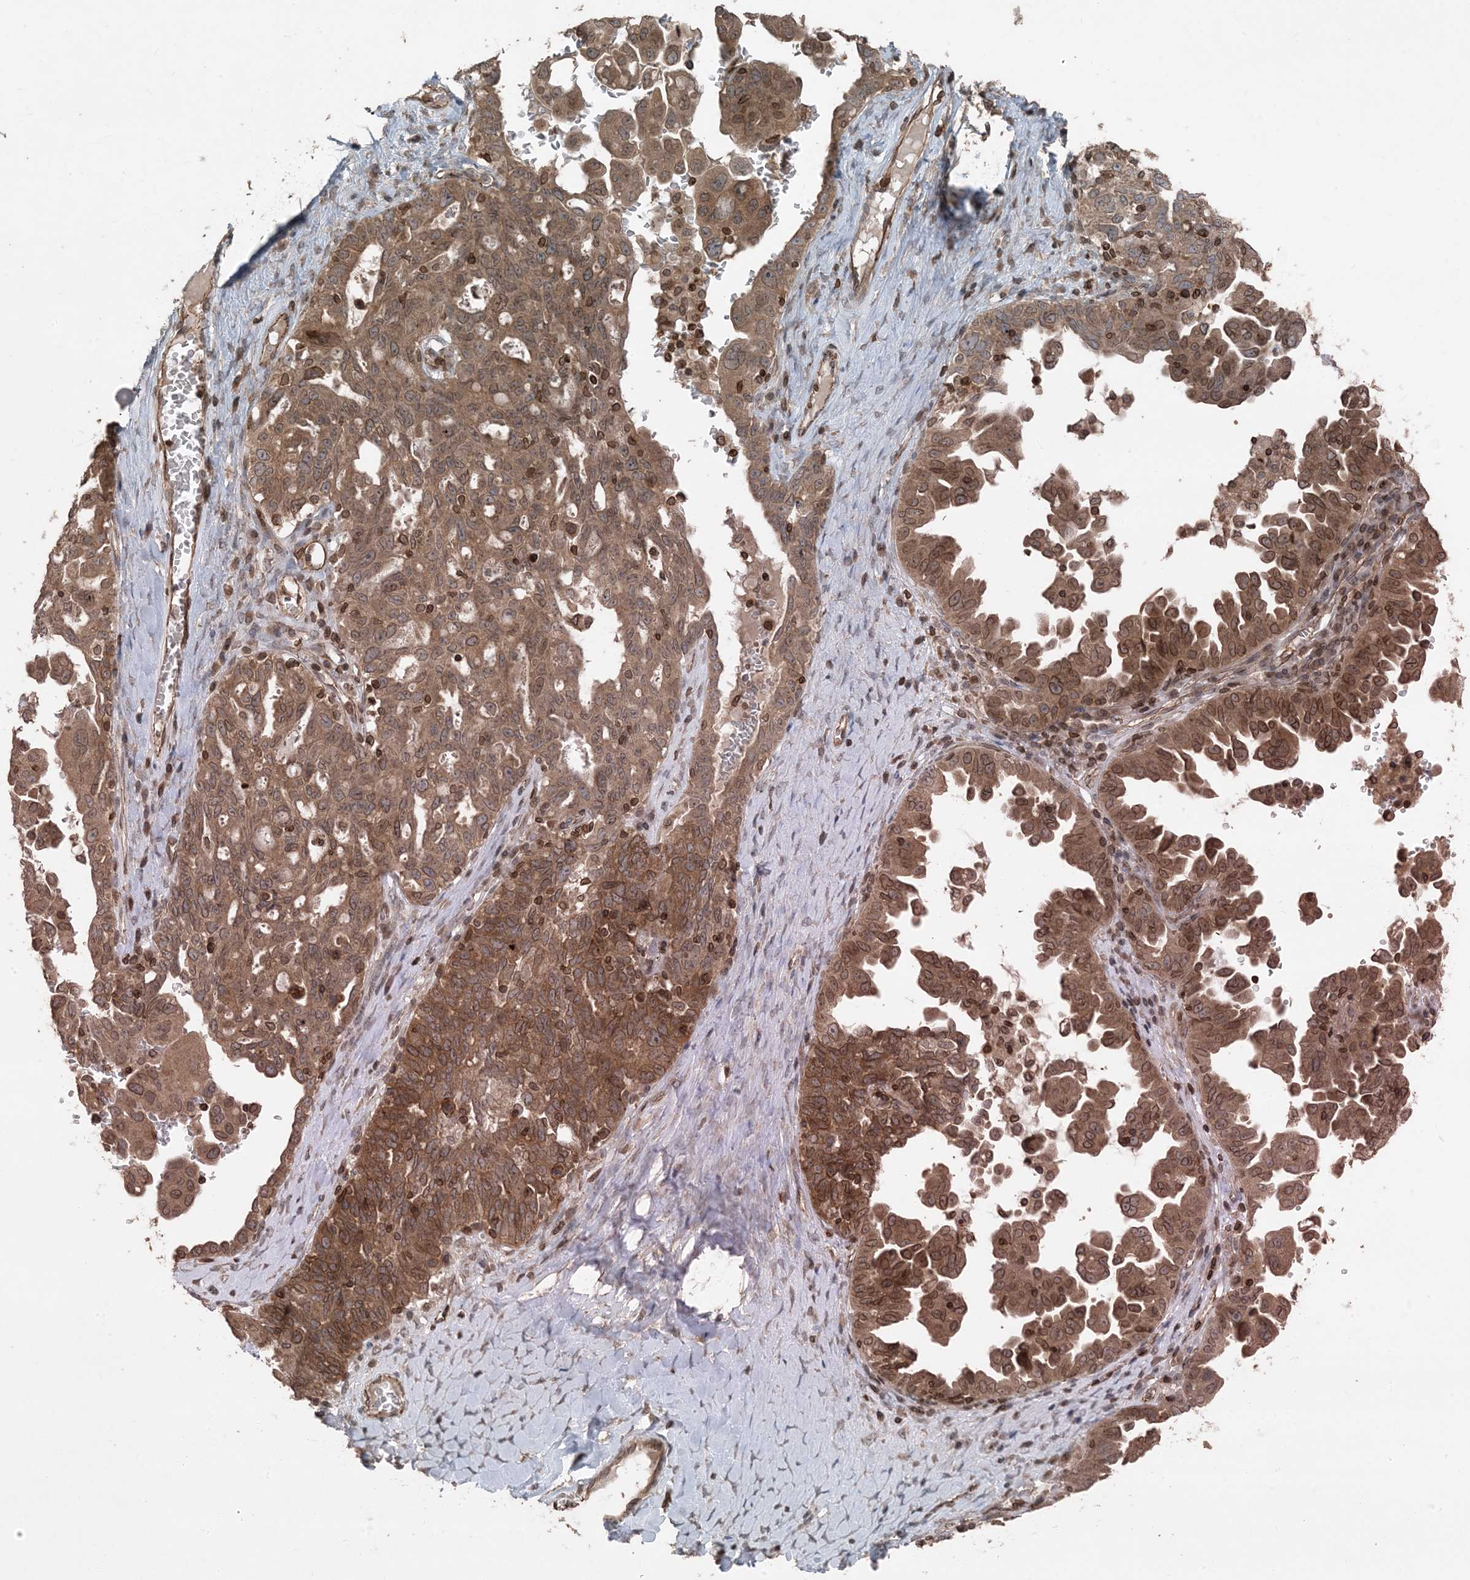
{"staining": {"intensity": "moderate", "quantity": ">75%", "location": "cytoplasmic/membranous,nuclear"}, "tissue": "ovarian cancer", "cell_type": "Tumor cells", "image_type": "cancer", "snomed": [{"axis": "morphology", "description": "Carcinoma, endometroid"}, {"axis": "topography", "description": "Ovary"}], "caption": "Tumor cells display medium levels of moderate cytoplasmic/membranous and nuclear staining in about >75% of cells in human ovarian cancer (endometroid carcinoma).", "gene": "ZFAND2B", "patient": {"sex": "female", "age": 62}}